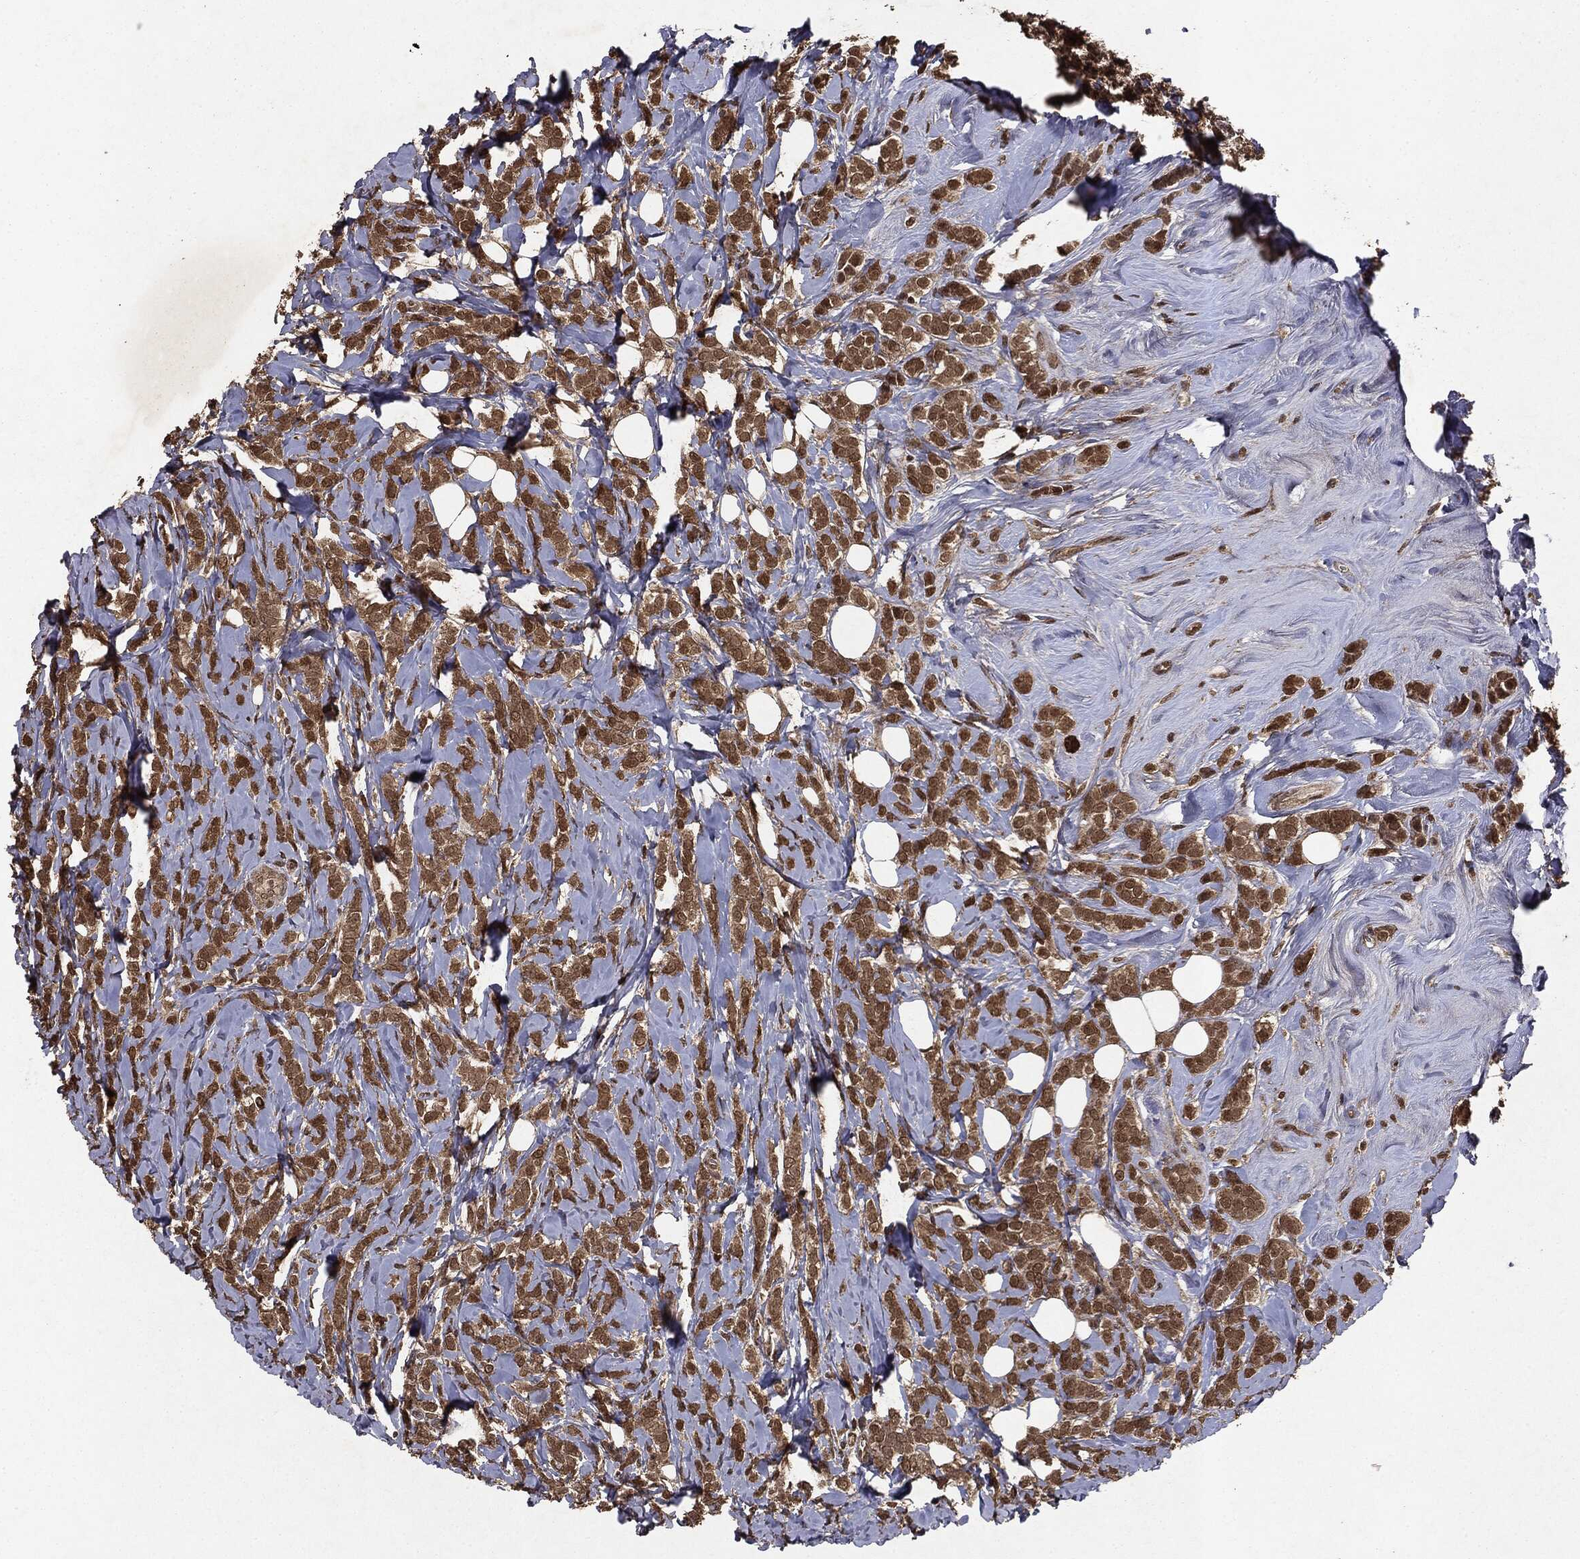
{"staining": {"intensity": "moderate", "quantity": ">75%", "location": "cytoplasmic/membranous,nuclear"}, "tissue": "breast cancer", "cell_type": "Tumor cells", "image_type": "cancer", "snomed": [{"axis": "morphology", "description": "Lobular carcinoma"}, {"axis": "topography", "description": "Breast"}], "caption": "Breast cancer stained with IHC demonstrates moderate cytoplasmic/membranous and nuclear positivity in about >75% of tumor cells.", "gene": "PEBP1", "patient": {"sex": "female", "age": 49}}